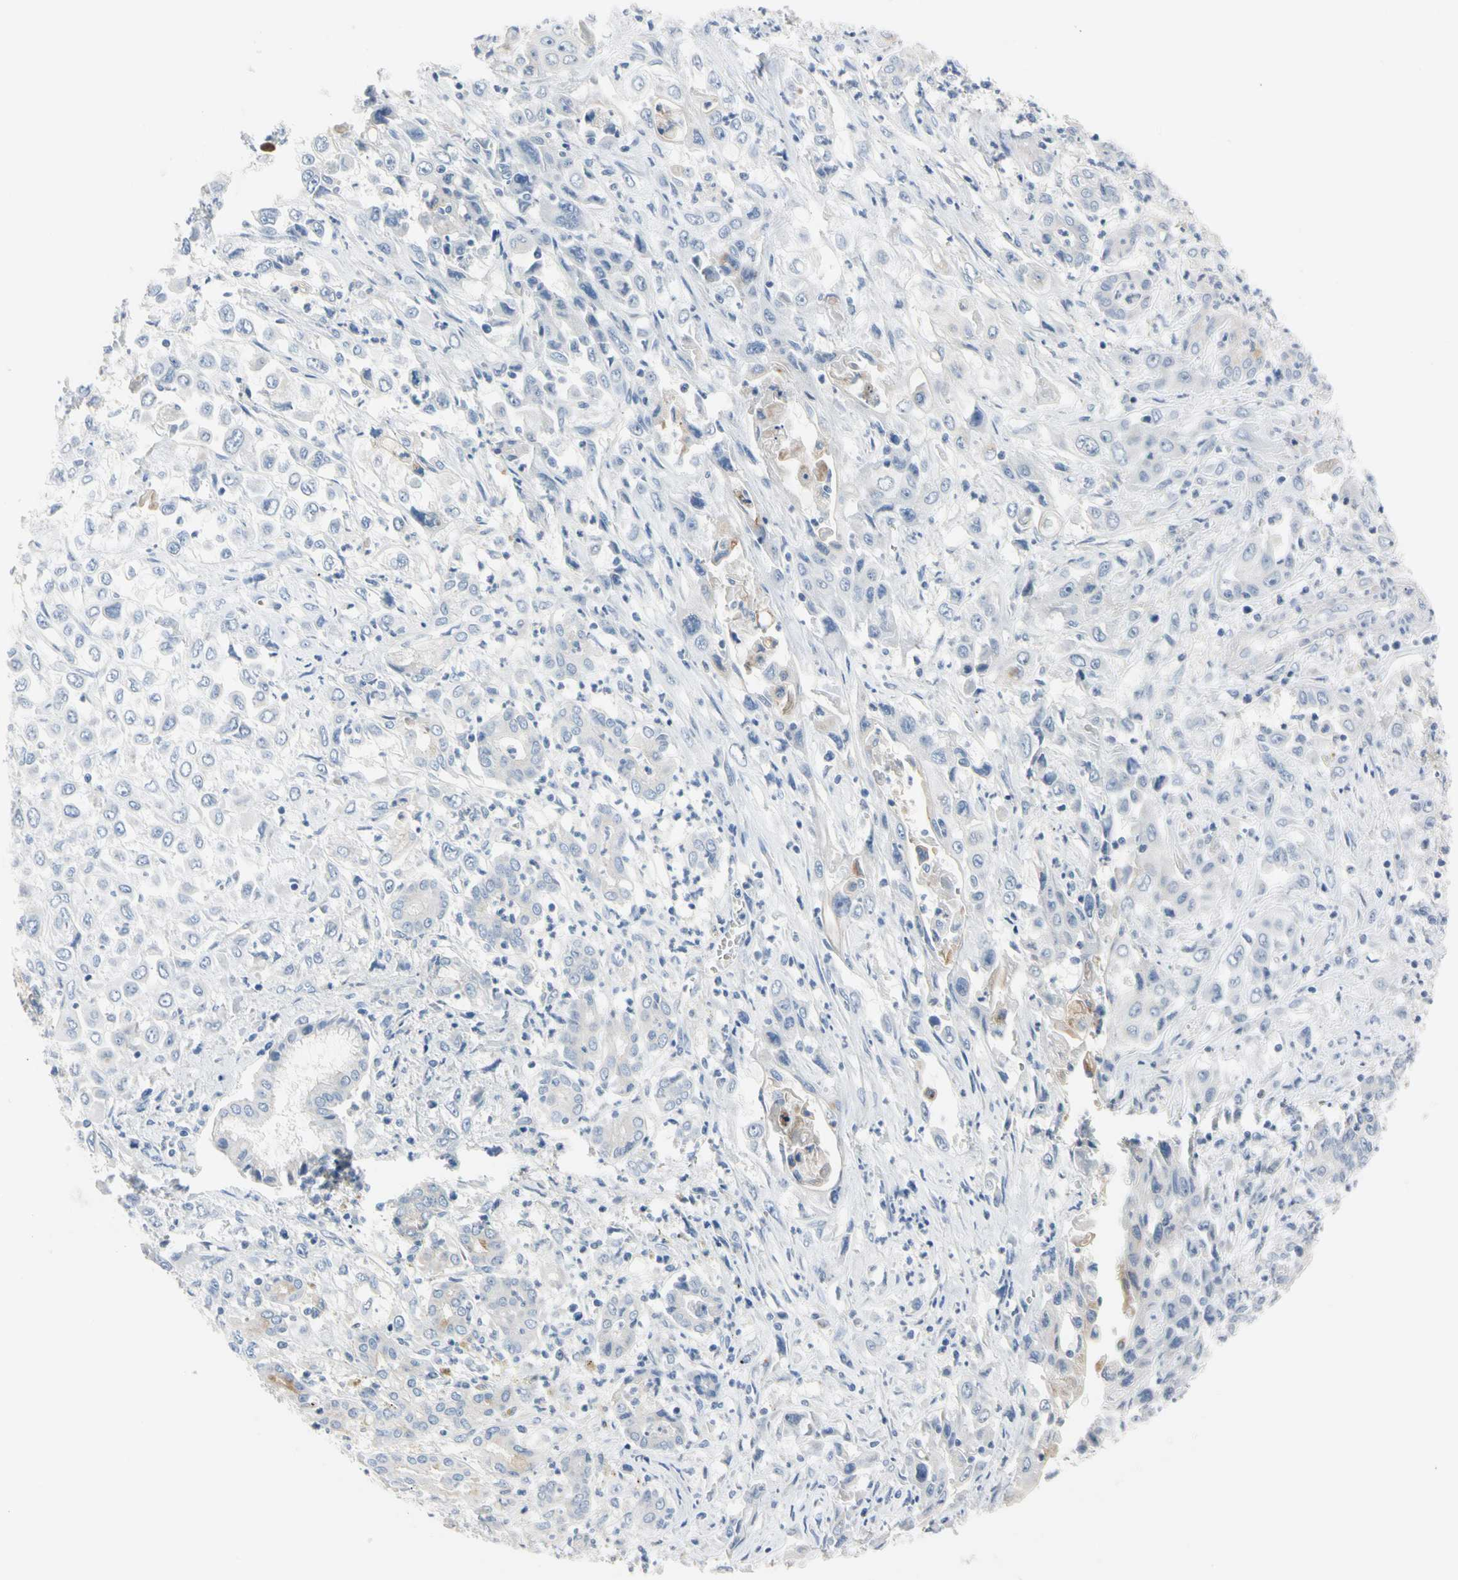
{"staining": {"intensity": "negative", "quantity": "none", "location": "none"}, "tissue": "pancreatic cancer", "cell_type": "Tumor cells", "image_type": "cancer", "snomed": [{"axis": "morphology", "description": "Adenocarcinoma, NOS"}, {"axis": "topography", "description": "Pancreas"}], "caption": "High power microscopy micrograph of an immunohistochemistry (IHC) histopathology image of pancreatic adenocarcinoma, revealing no significant expression in tumor cells. (Brightfield microscopy of DAB immunohistochemistry at high magnification).", "gene": "MARK1", "patient": {"sex": "male", "age": 70}}